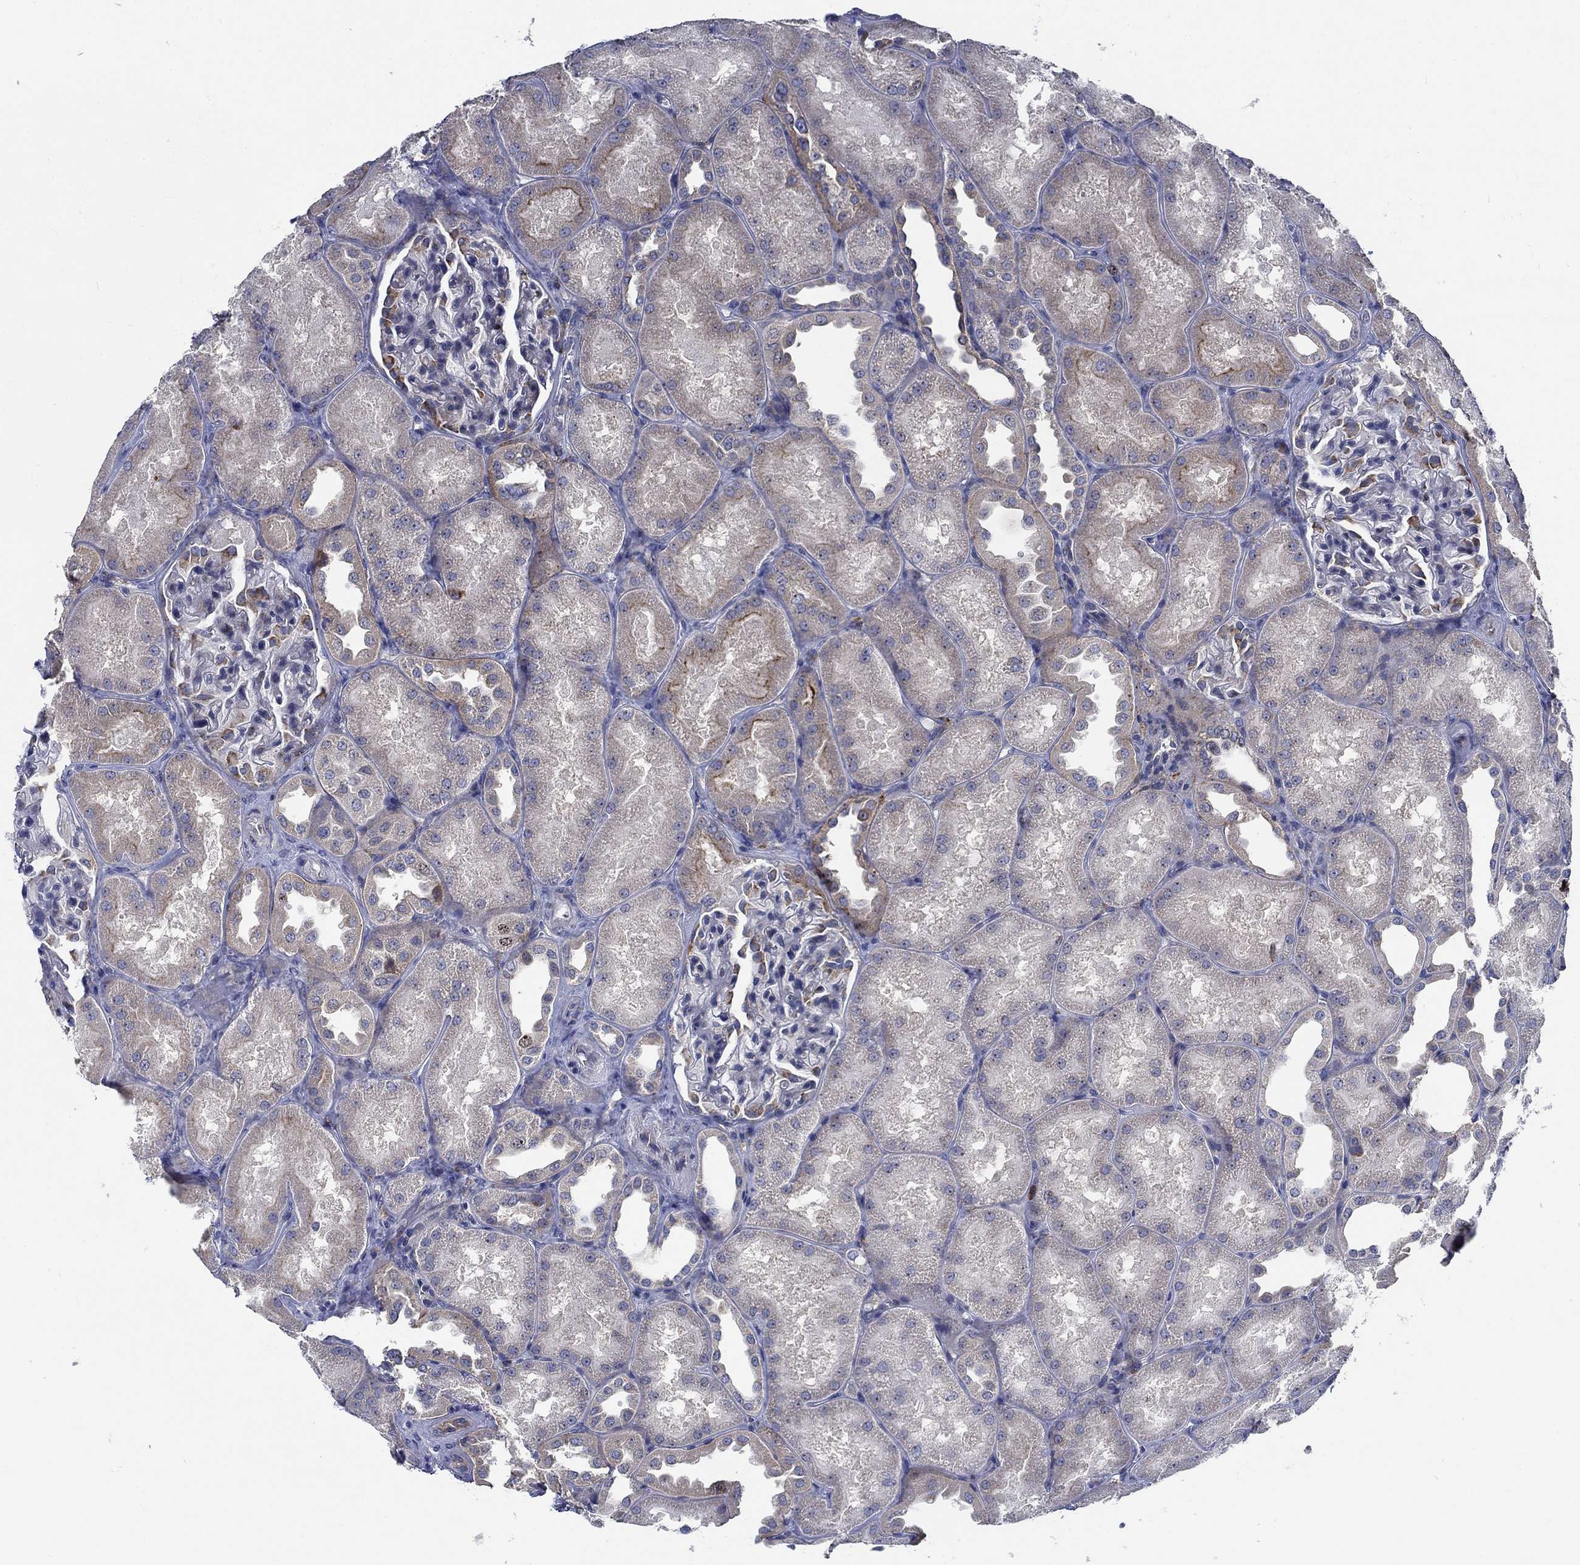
{"staining": {"intensity": "weak", "quantity": "<25%", "location": "cytoplasmic/membranous"}, "tissue": "kidney", "cell_type": "Cells in glomeruli", "image_type": "normal", "snomed": [{"axis": "morphology", "description": "Normal tissue, NOS"}, {"axis": "topography", "description": "Kidney"}], "caption": "There is no significant staining in cells in glomeruli of kidney. (IHC, brightfield microscopy, high magnification).", "gene": "MMP24", "patient": {"sex": "male", "age": 61}}